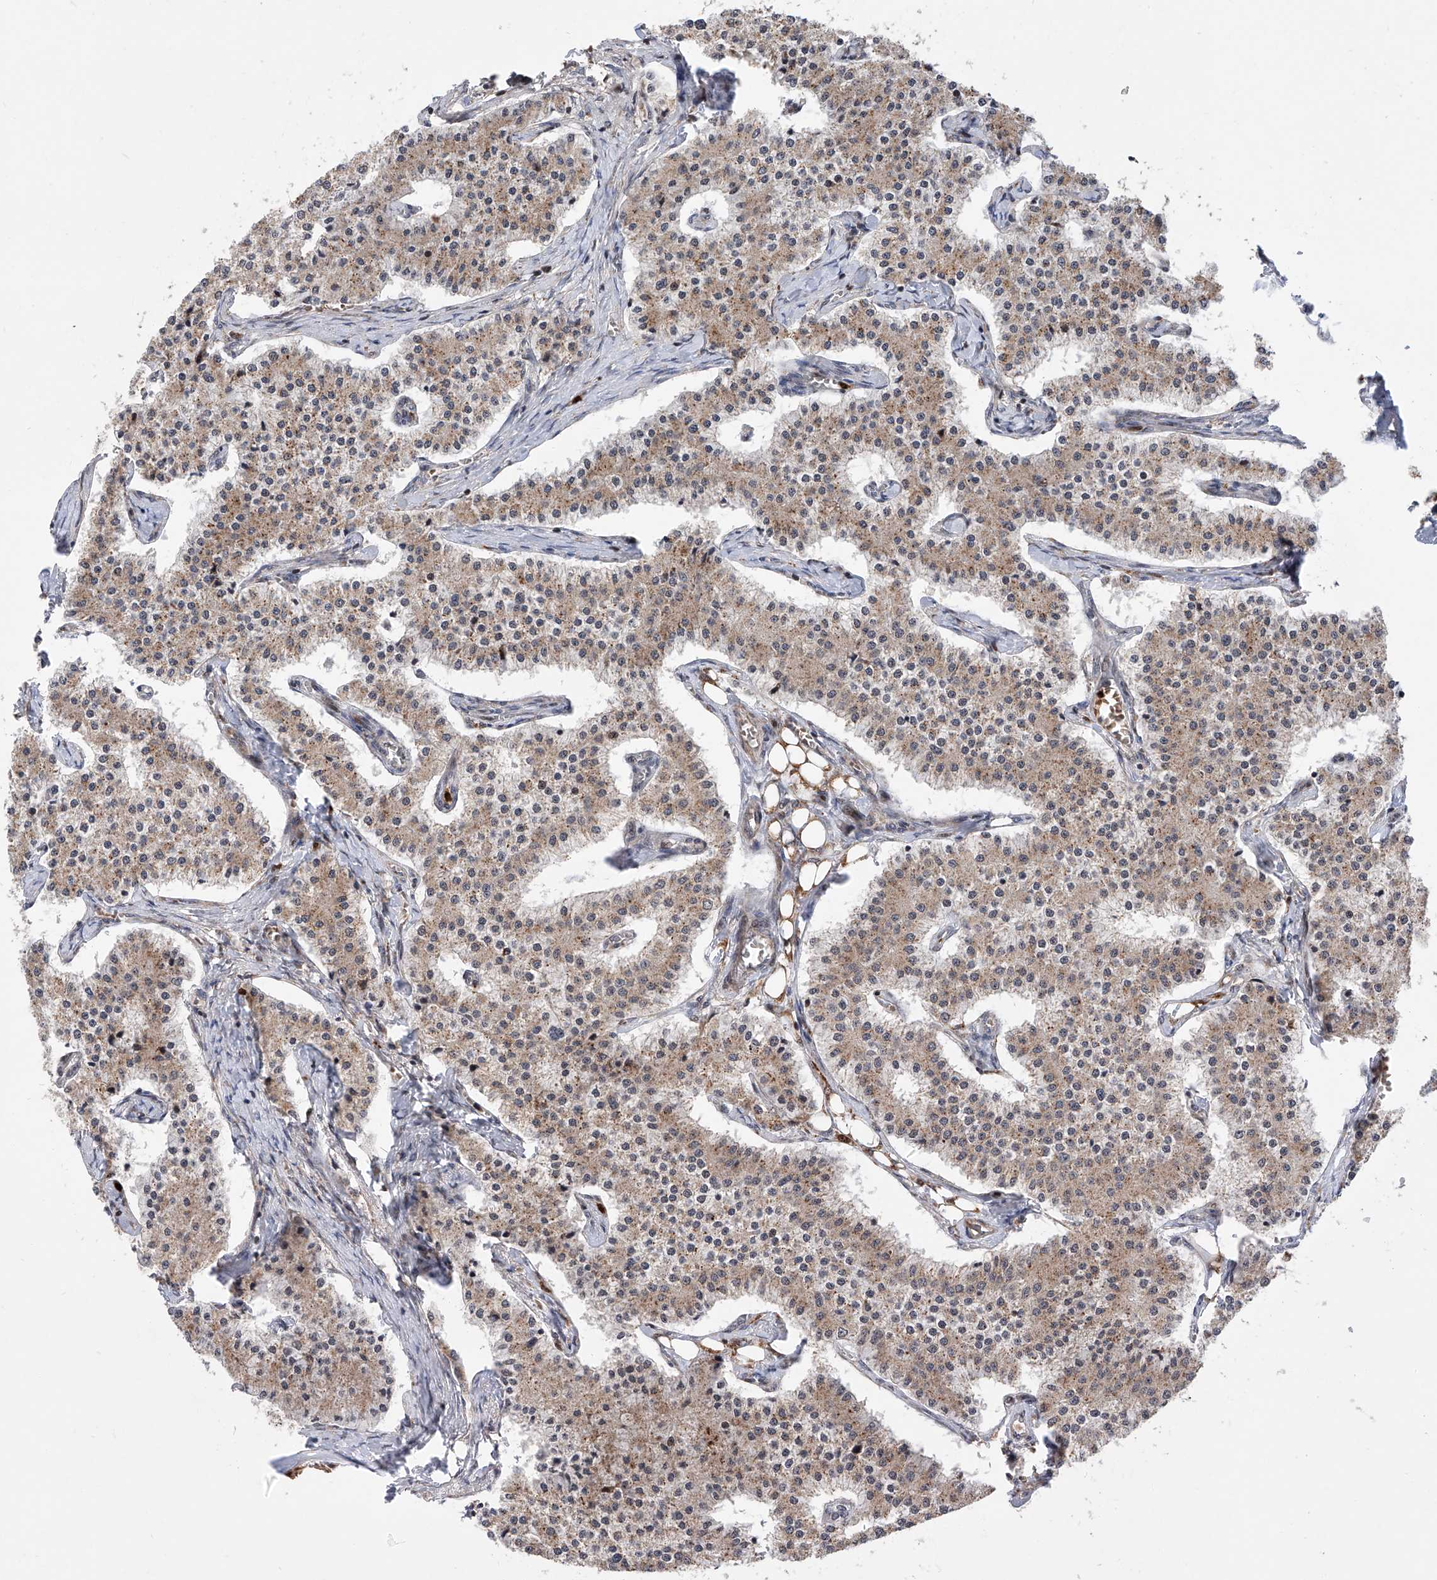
{"staining": {"intensity": "weak", "quantity": ">75%", "location": "cytoplasmic/membranous"}, "tissue": "carcinoid", "cell_type": "Tumor cells", "image_type": "cancer", "snomed": [{"axis": "morphology", "description": "Carcinoid, malignant, NOS"}, {"axis": "topography", "description": "Colon"}], "caption": "There is low levels of weak cytoplasmic/membranous positivity in tumor cells of carcinoid (malignant), as demonstrated by immunohistochemical staining (brown color).", "gene": "FARP2", "patient": {"sex": "female", "age": 52}}